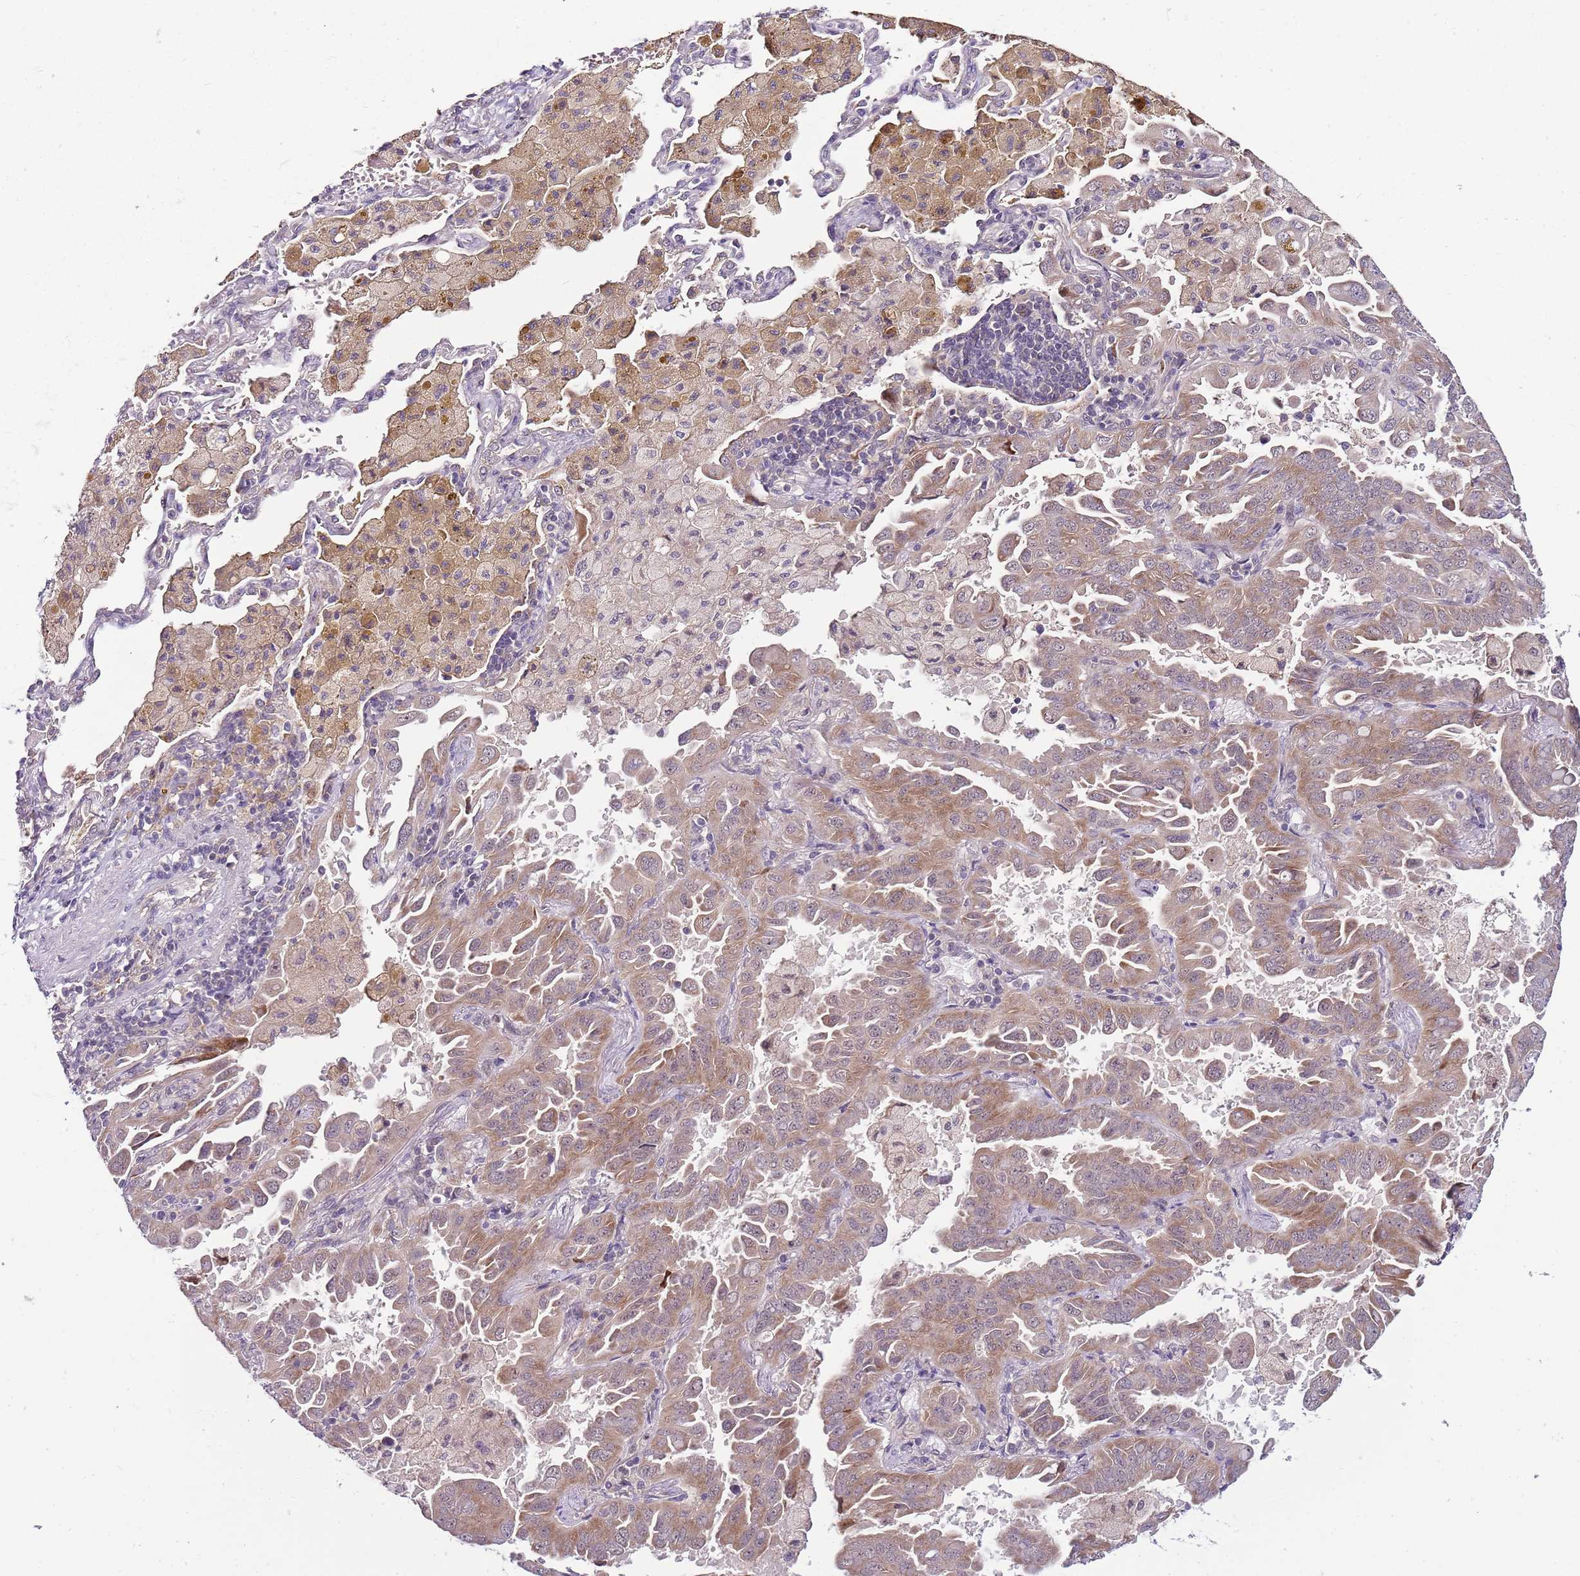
{"staining": {"intensity": "weak", "quantity": ">75%", "location": "cytoplasmic/membranous"}, "tissue": "lung cancer", "cell_type": "Tumor cells", "image_type": "cancer", "snomed": [{"axis": "morphology", "description": "Adenocarcinoma, NOS"}, {"axis": "topography", "description": "Lung"}], "caption": "This histopathology image displays adenocarcinoma (lung) stained with IHC to label a protein in brown. The cytoplasmic/membranous of tumor cells show weak positivity for the protein. Nuclei are counter-stained blue.", "gene": "FBXL22", "patient": {"sex": "male", "age": 64}}